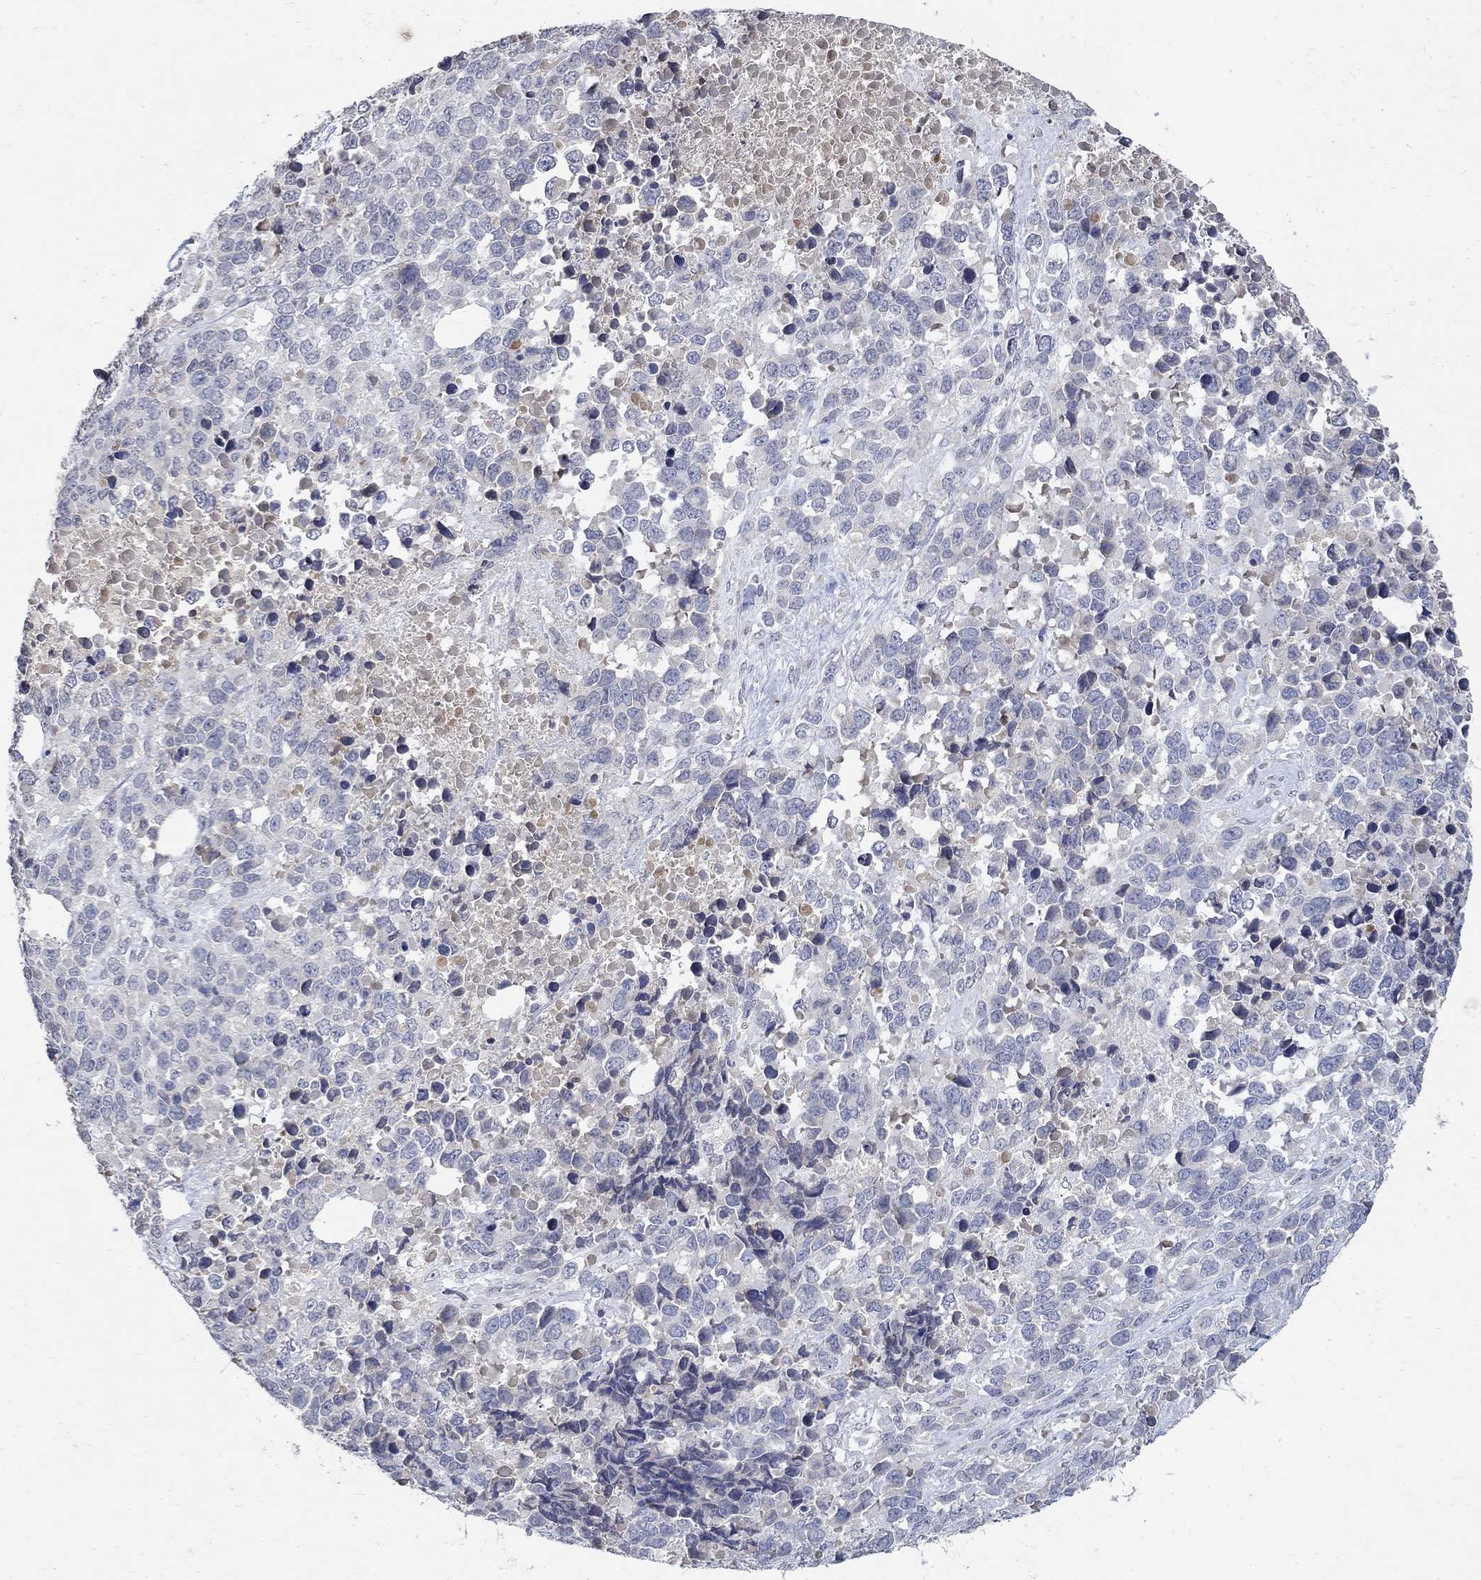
{"staining": {"intensity": "negative", "quantity": "none", "location": "none"}, "tissue": "melanoma", "cell_type": "Tumor cells", "image_type": "cancer", "snomed": [{"axis": "morphology", "description": "Malignant melanoma, Metastatic site"}, {"axis": "topography", "description": "Skin"}], "caption": "Photomicrograph shows no protein expression in tumor cells of melanoma tissue.", "gene": "TMEM169", "patient": {"sex": "male", "age": 84}}